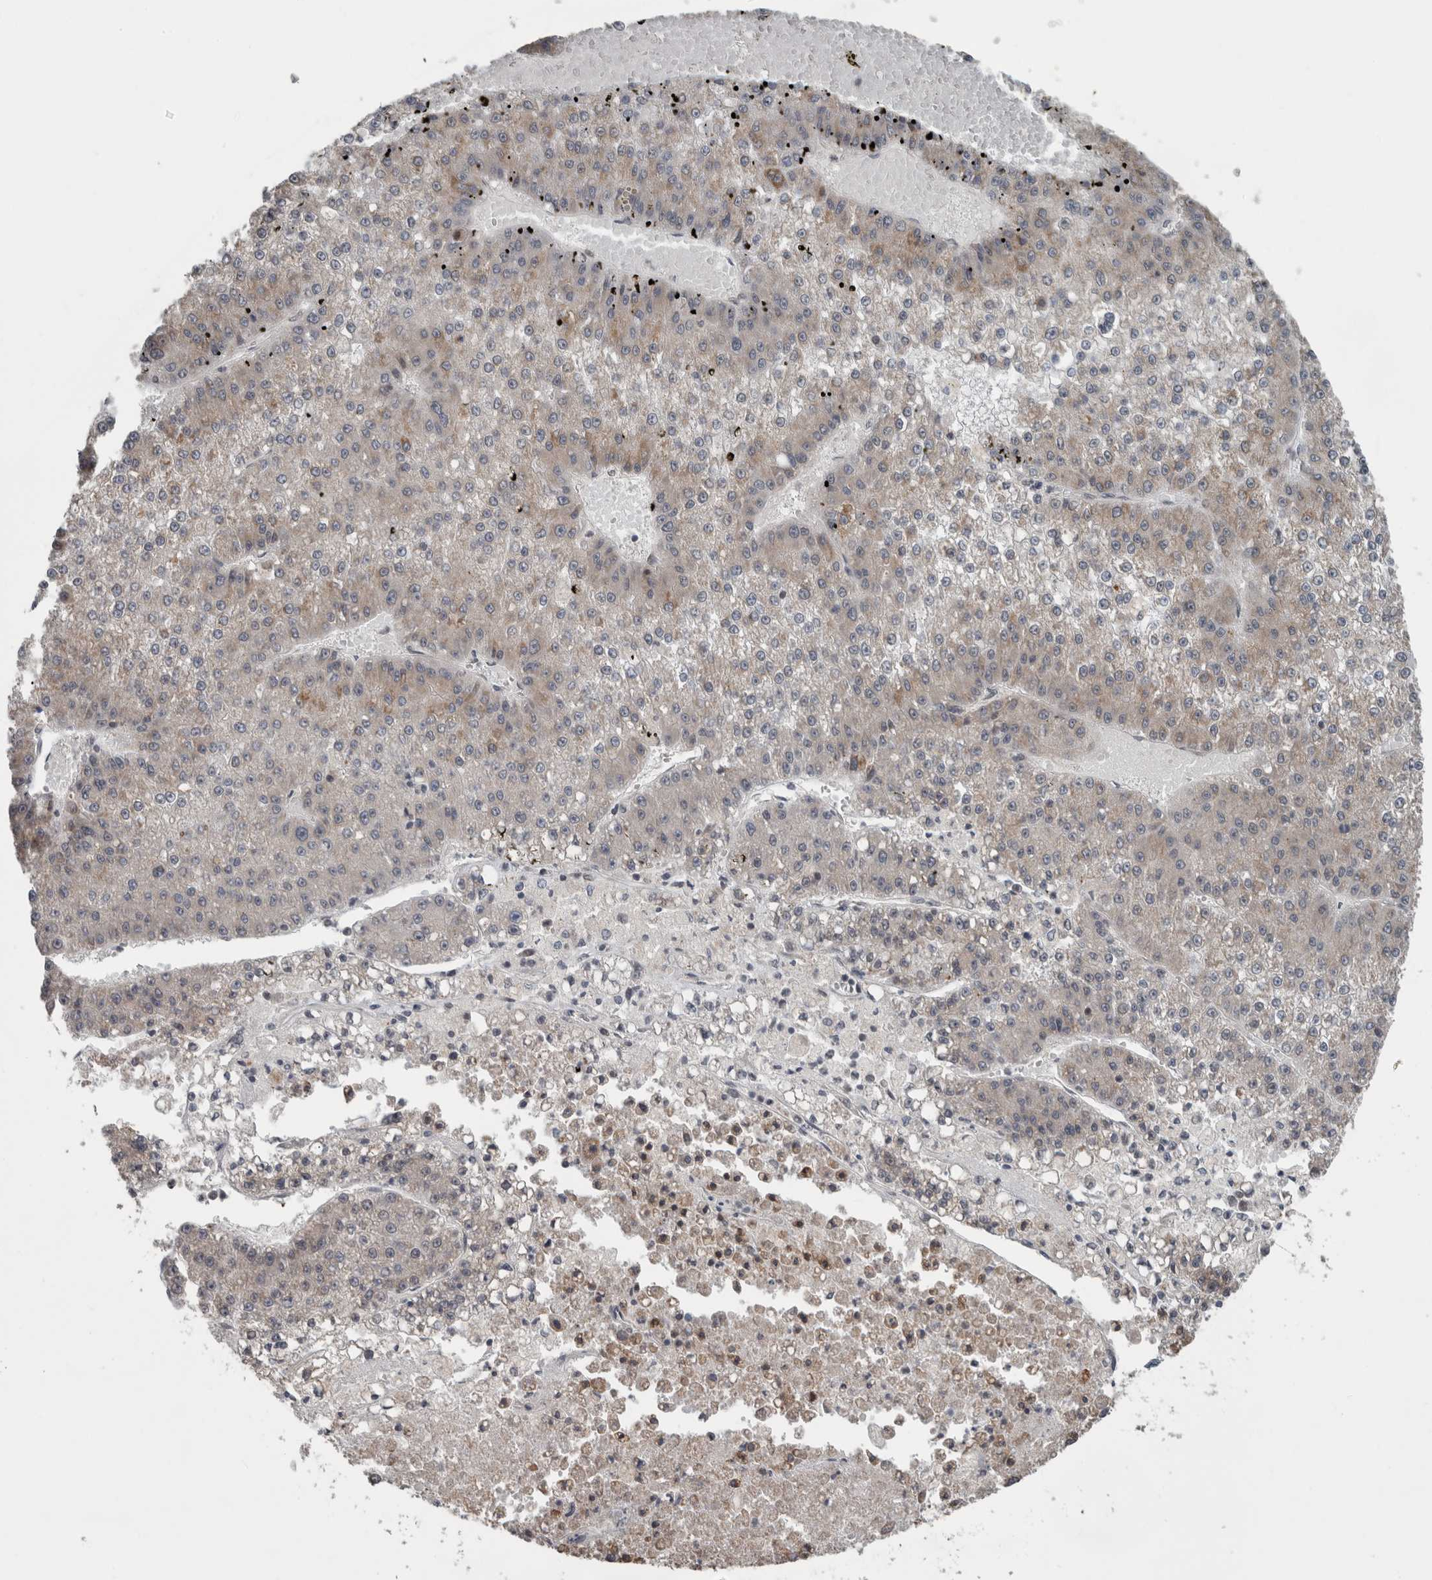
{"staining": {"intensity": "weak", "quantity": "25%-75%", "location": "cytoplasmic/membranous"}, "tissue": "liver cancer", "cell_type": "Tumor cells", "image_type": "cancer", "snomed": [{"axis": "morphology", "description": "Carcinoma, Hepatocellular, NOS"}, {"axis": "topography", "description": "Liver"}], "caption": "A brown stain highlights weak cytoplasmic/membranous staining of a protein in liver cancer tumor cells.", "gene": "ENY2", "patient": {"sex": "female", "age": 73}}